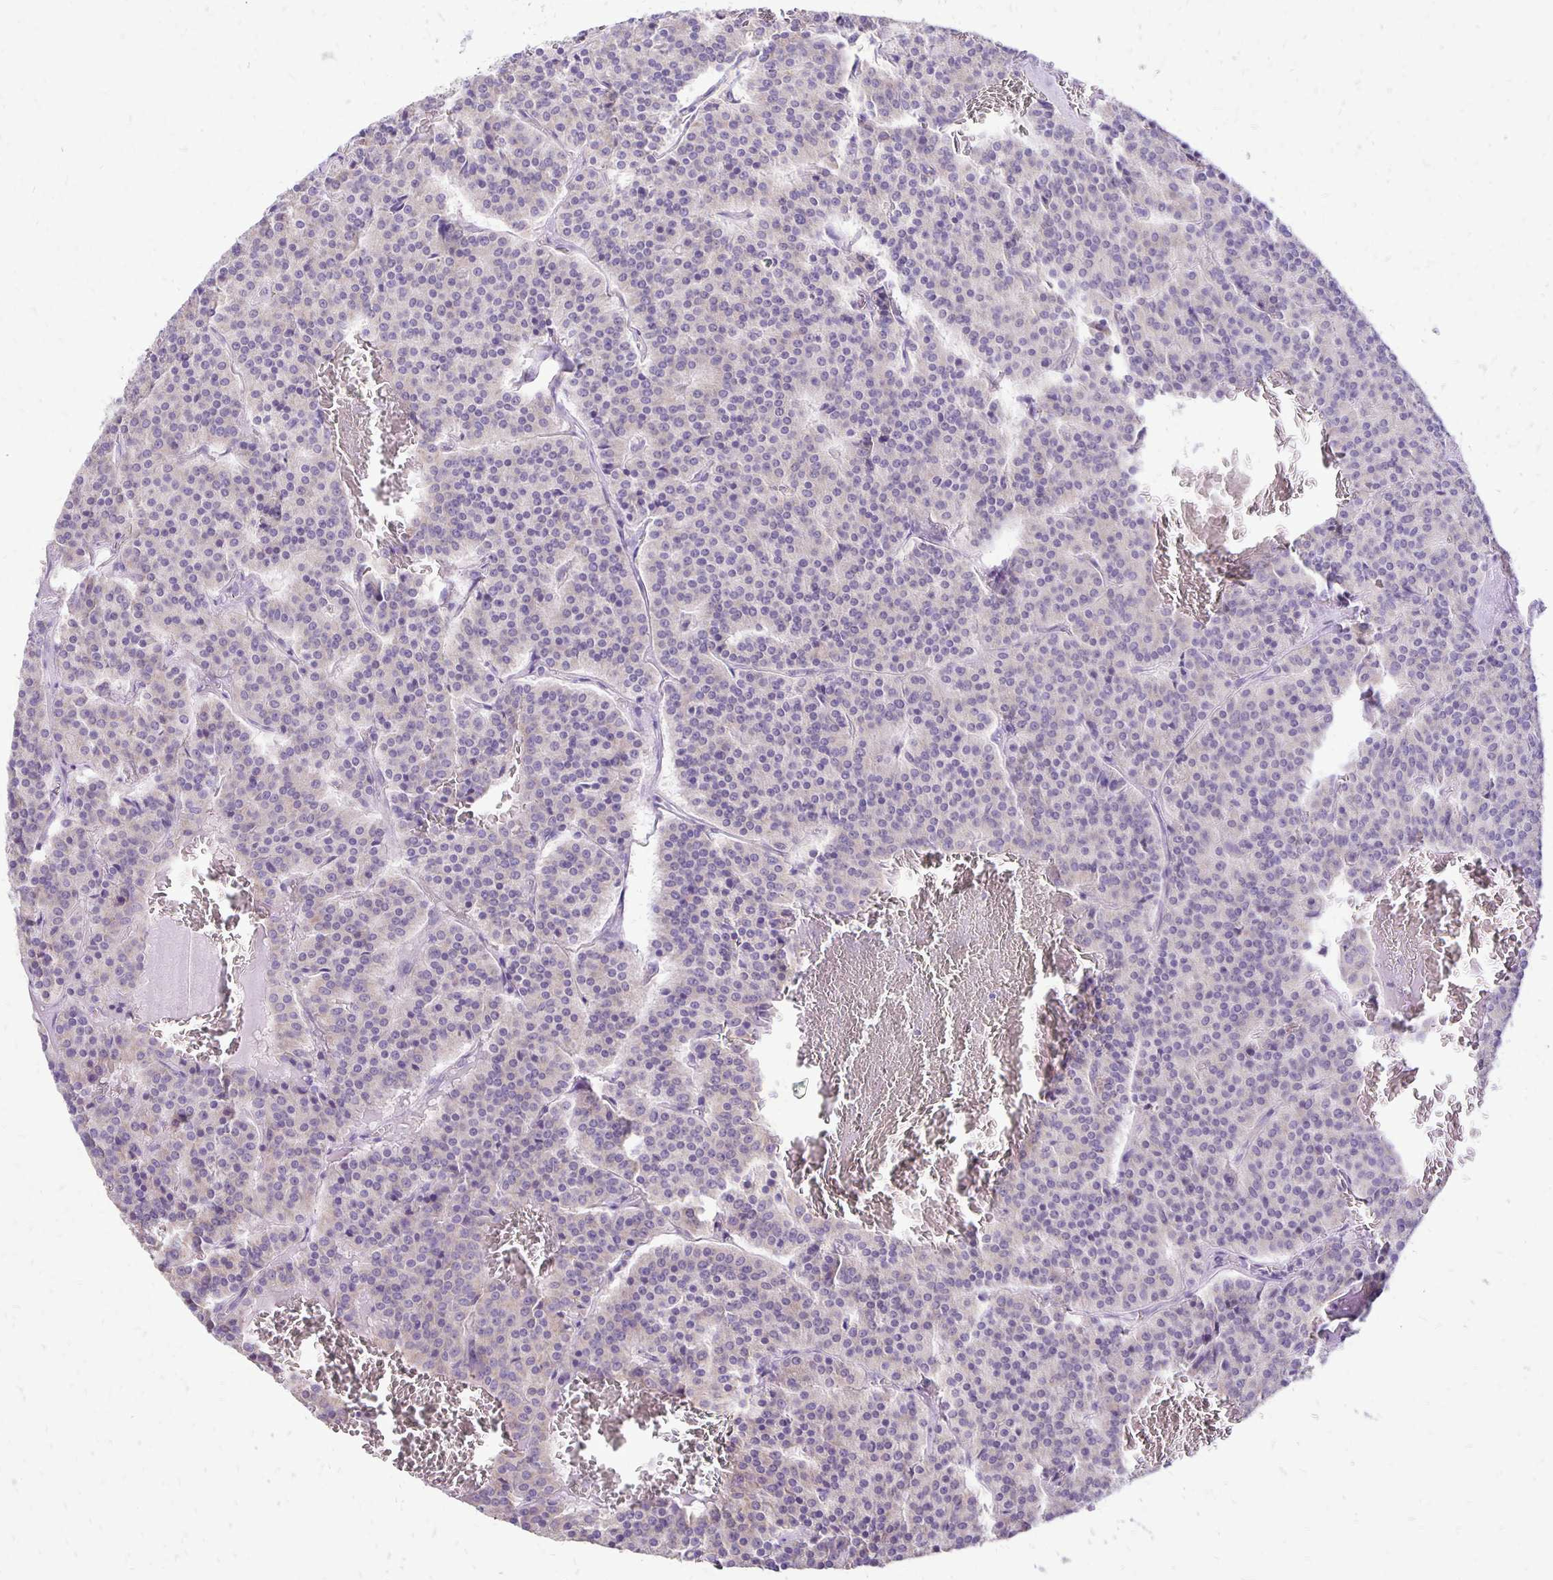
{"staining": {"intensity": "negative", "quantity": "none", "location": "none"}, "tissue": "carcinoid", "cell_type": "Tumor cells", "image_type": "cancer", "snomed": [{"axis": "morphology", "description": "Carcinoid, malignant, NOS"}, {"axis": "topography", "description": "Lung"}], "caption": "High power microscopy histopathology image of an immunohistochemistry histopathology image of malignant carcinoid, revealing no significant expression in tumor cells. (Immunohistochemistry, brightfield microscopy, high magnification).", "gene": "ANKRD45", "patient": {"sex": "male", "age": 70}}